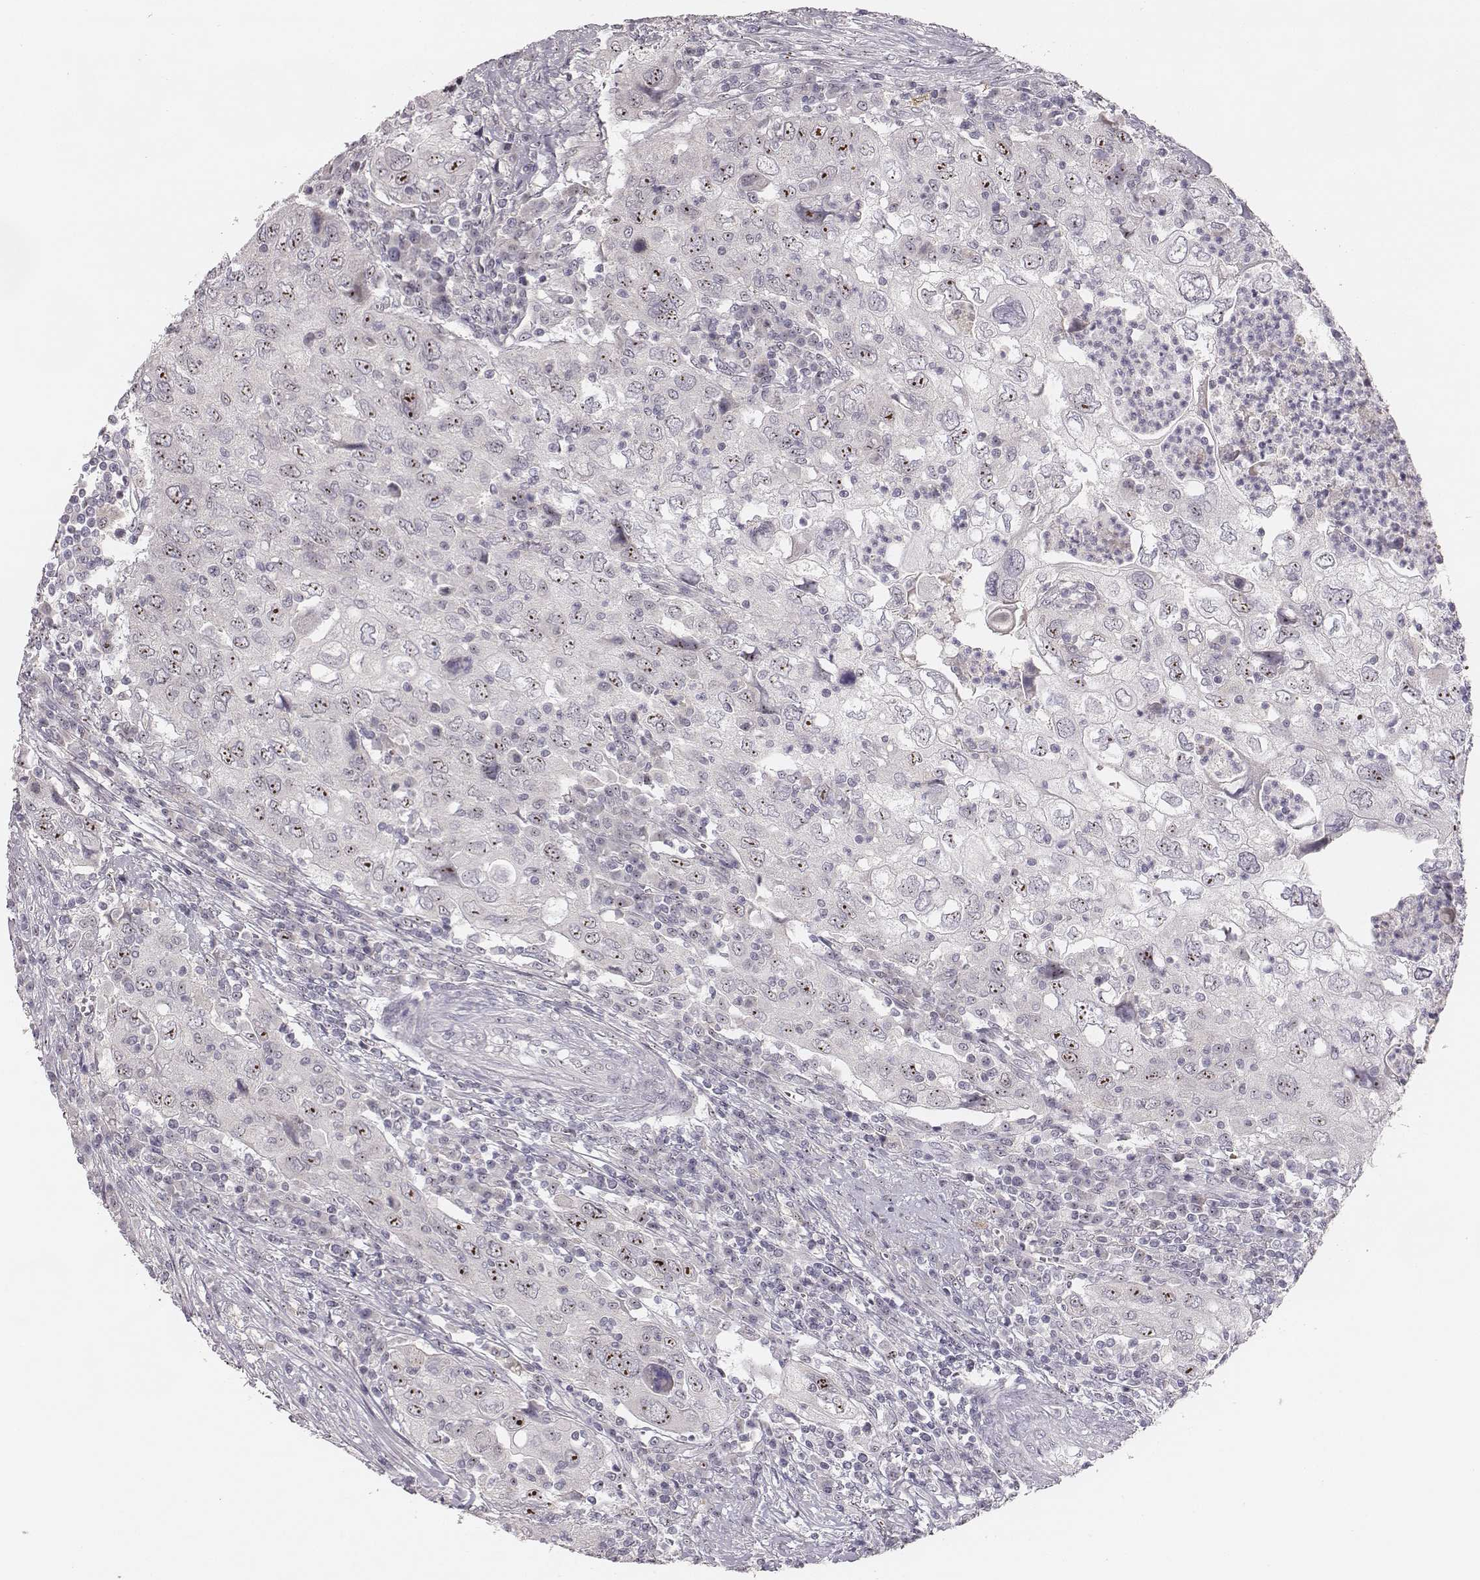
{"staining": {"intensity": "strong", "quantity": "<25%", "location": "nuclear"}, "tissue": "urothelial cancer", "cell_type": "Tumor cells", "image_type": "cancer", "snomed": [{"axis": "morphology", "description": "Urothelial carcinoma, High grade"}, {"axis": "topography", "description": "Urinary bladder"}], "caption": "Protein expression analysis of urothelial cancer displays strong nuclear staining in about <25% of tumor cells. (Stains: DAB (3,3'-diaminobenzidine) in brown, nuclei in blue, Microscopy: brightfield microscopy at high magnification).", "gene": "NIFK", "patient": {"sex": "male", "age": 76}}